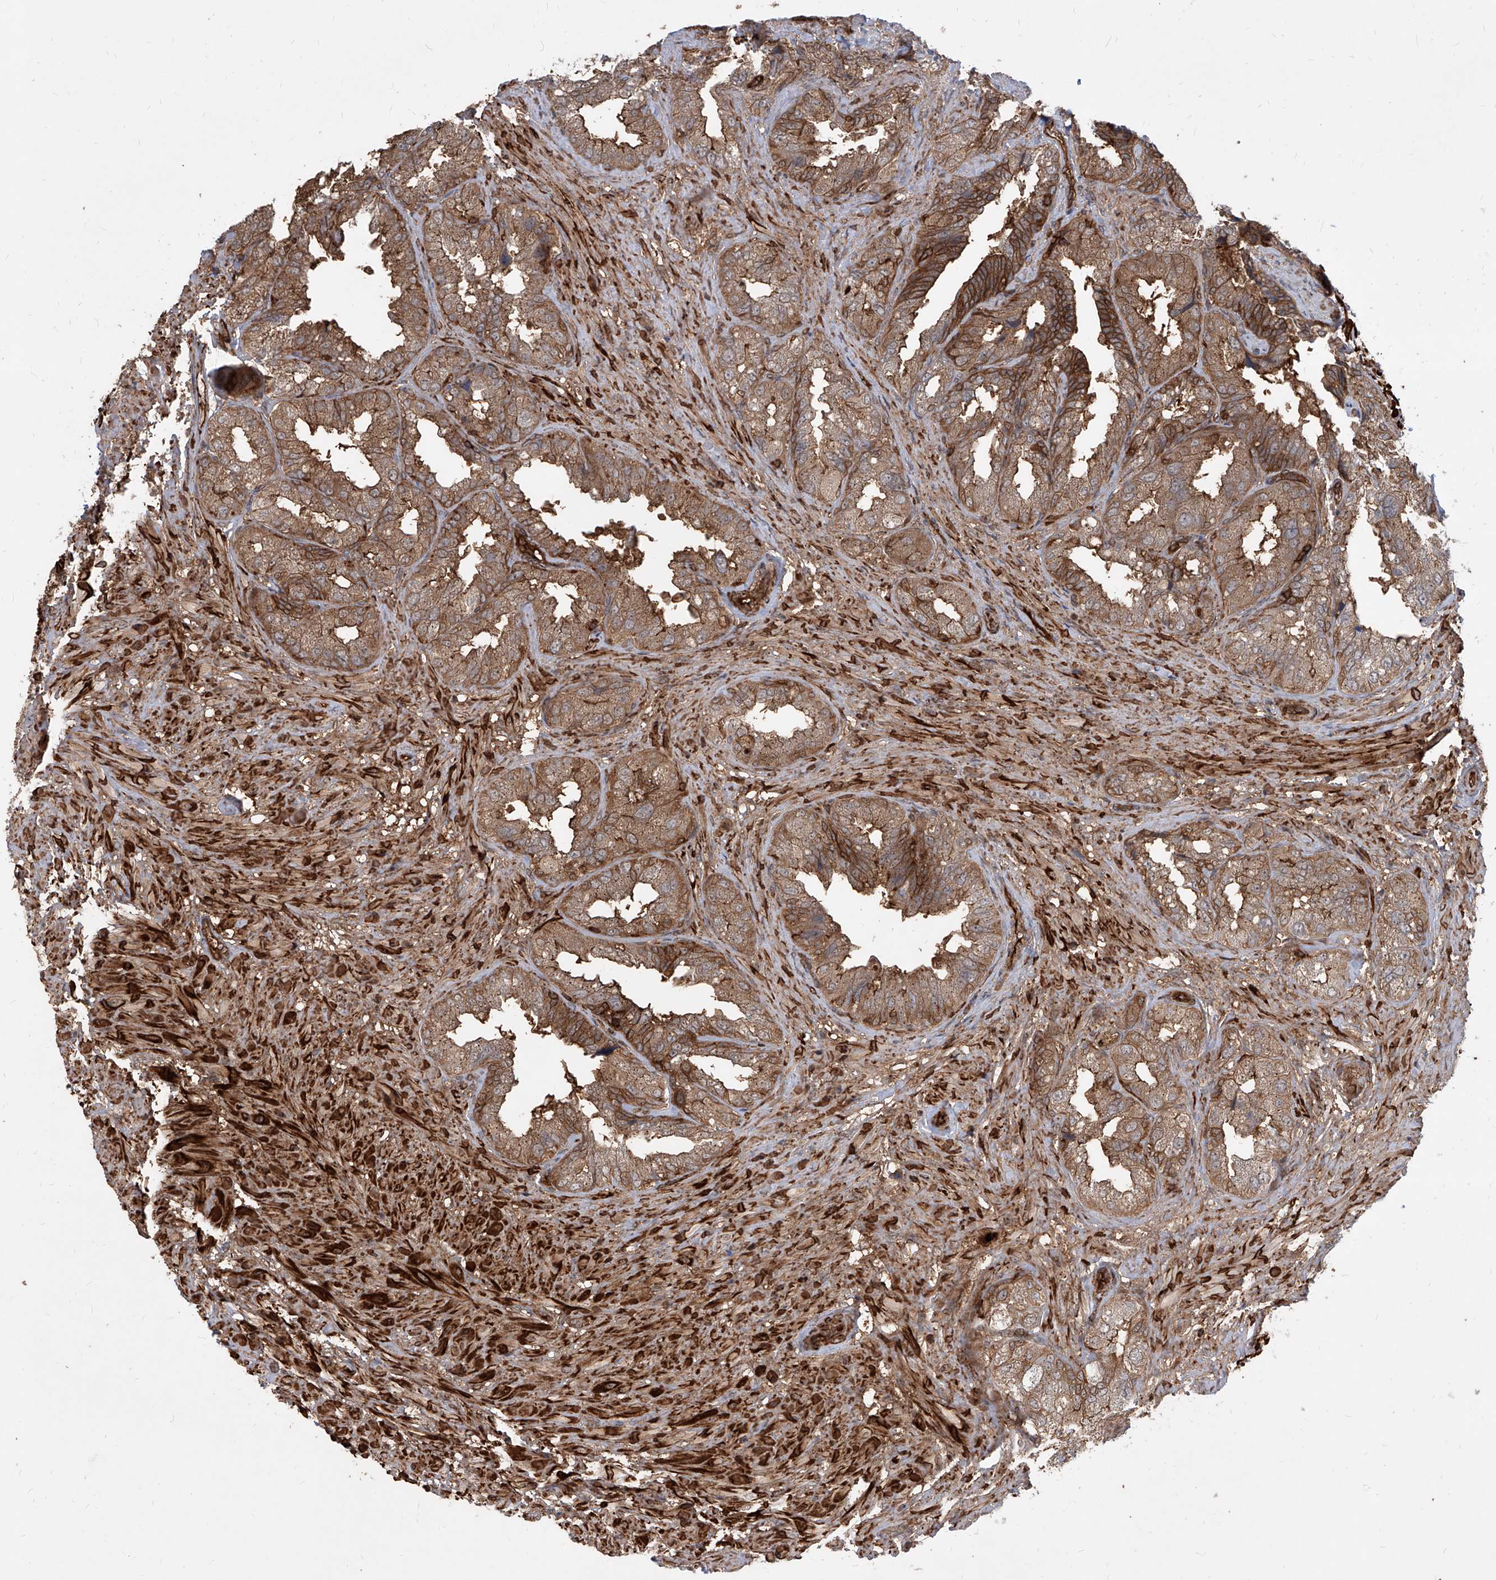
{"staining": {"intensity": "moderate", "quantity": ">75%", "location": "cytoplasmic/membranous"}, "tissue": "seminal vesicle", "cell_type": "Glandular cells", "image_type": "normal", "snomed": [{"axis": "morphology", "description": "Normal tissue, NOS"}, {"axis": "topography", "description": "Seminal veicle"}, {"axis": "topography", "description": "Peripheral nerve tissue"}], "caption": "Immunohistochemistry staining of normal seminal vesicle, which demonstrates medium levels of moderate cytoplasmic/membranous expression in approximately >75% of glandular cells indicating moderate cytoplasmic/membranous protein staining. The staining was performed using DAB (3,3'-diaminobenzidine) (brown) for protein detection and nuclei were counterstained in hematoxylin (blue).", "gene": "MAGED2", "patient": {"sex": "male", "age": 63}}